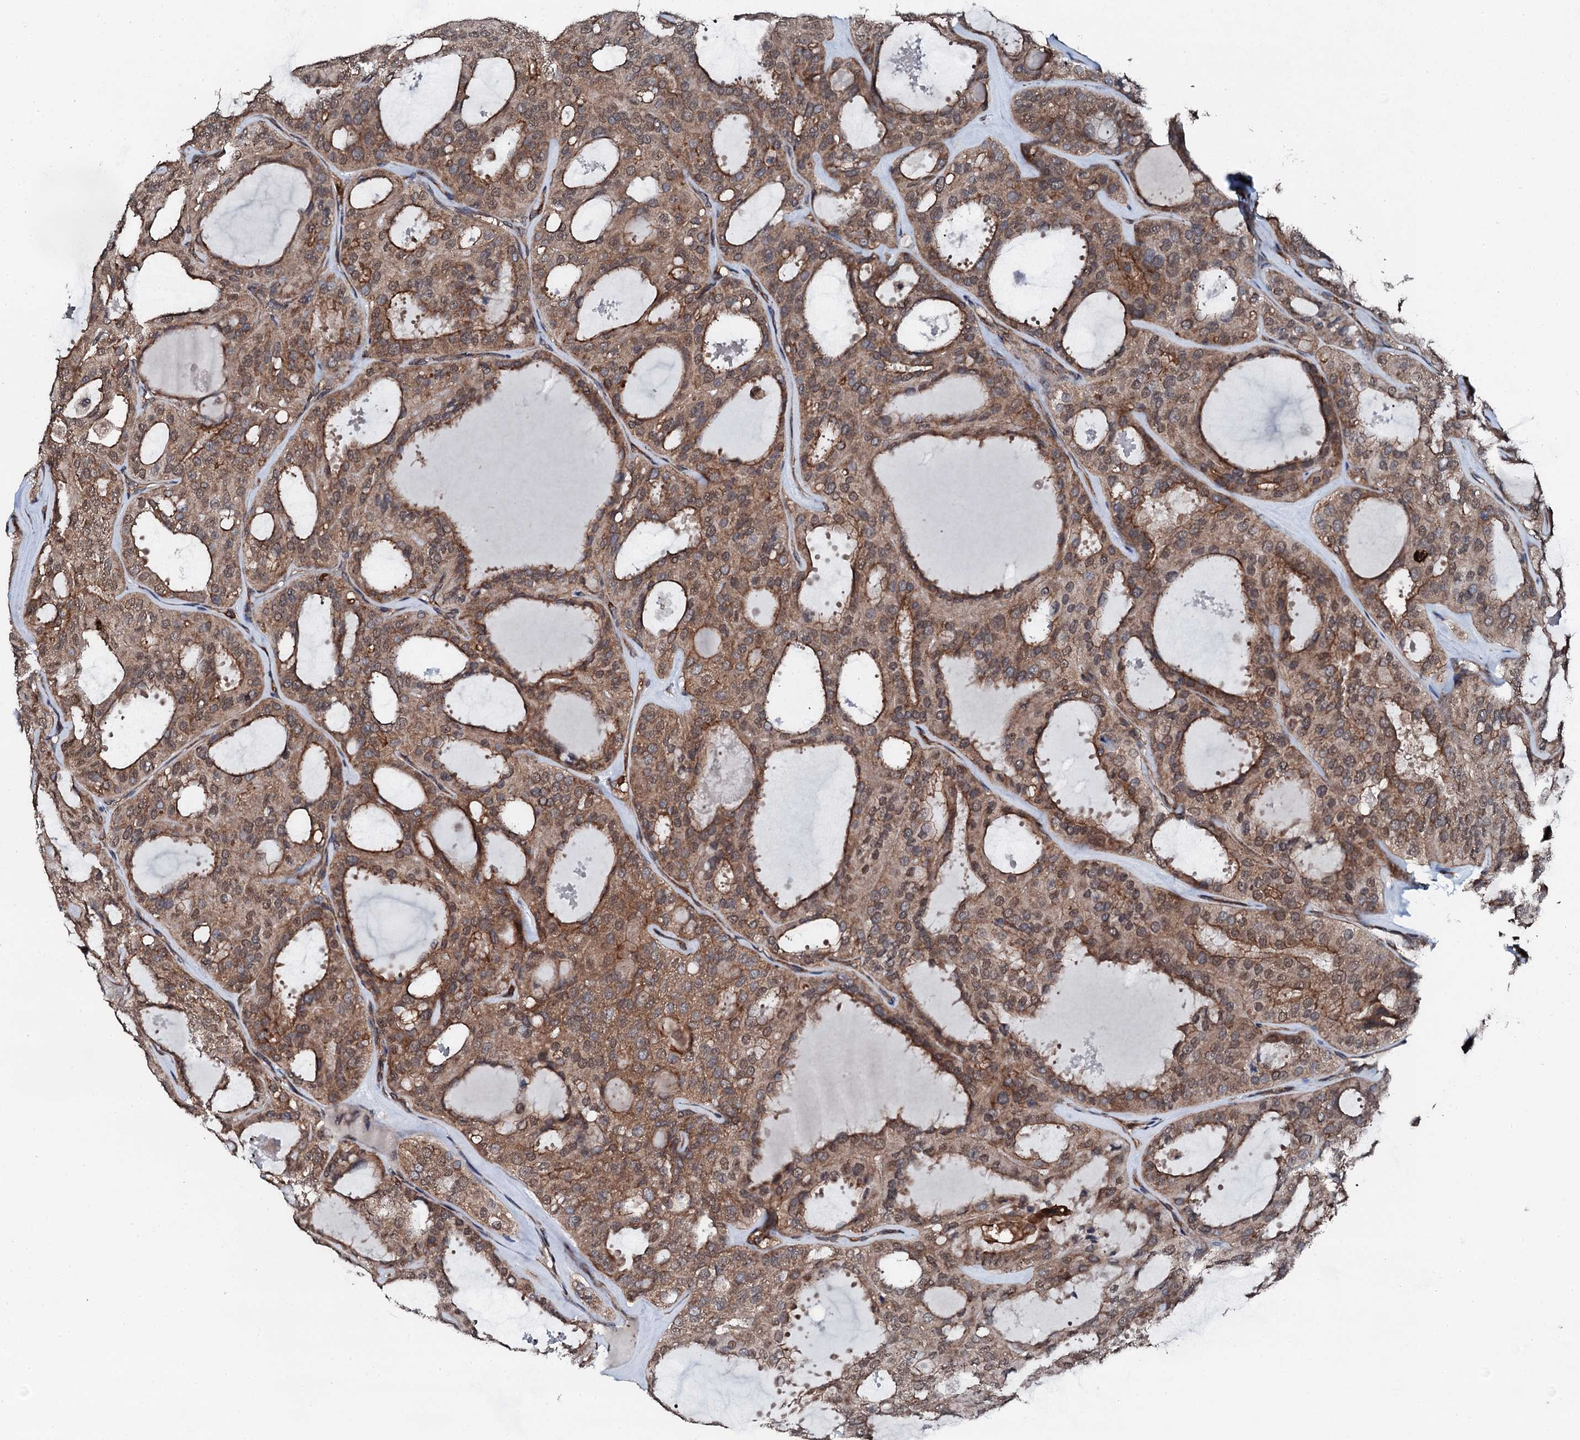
{"staining": {"intensity": "moderate", "quantity": ">75%", "location": "cytoplasmic/membranous,nuclear"}, "tissue": "thyroid cancer", "cell_type": "Tumor cells", "image_type": "cancer", "snomed": [{"axis": "morphology", "description": "Follicular adenoma carcinoma, NOS"}, {"axis": "topography", "description": "Thyroid gland"}], "caption": "Immunohistochemical staining of follicular adenoma carcinoma (thyroid) exhibits moderate cytoplasmic/membranous and nuclear protein expression in approximately >75% of tumor cells.", "gene": "EDC4", "patient": {"sex": "male", "age": 75}}